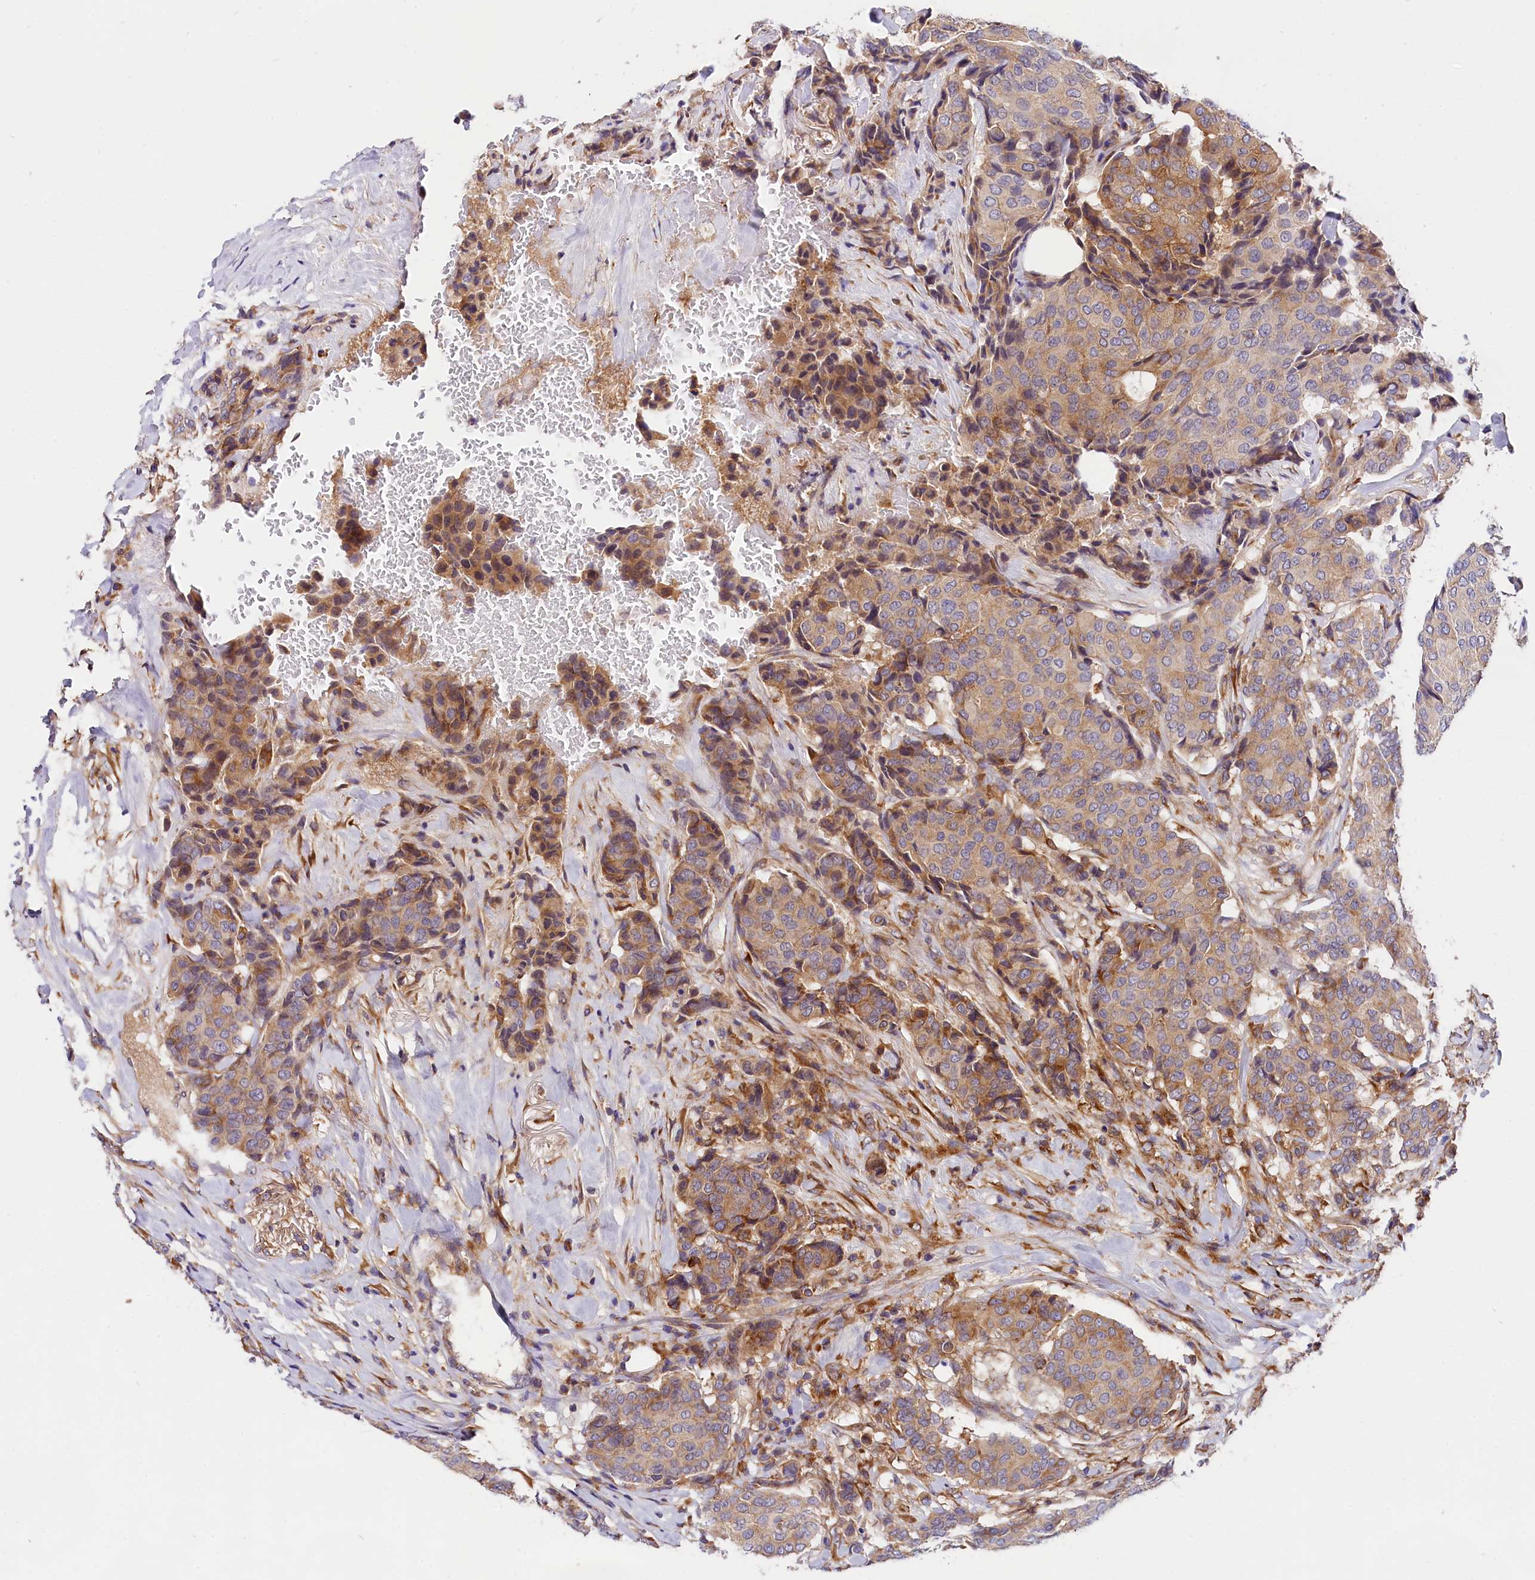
{"staining": {"intensity": "weak", "quantity": ">75%", "location": "cytoplasmic/membranous"}, "tissue": "breast cancer", "cell_type": "Tumor cells", "image_type": "cancer", "snomed": [{"axis": "morphology", "description": "Duct carcinoma"}, {"axis": "topography", "description": "Breast"}], "caption": "A low amount of weak cytoplasmic/membranous staining is present in approximately >75% of tumor cells in breast infiltrating ductal carcinoma tissue. Immunohistochemistry (ihc) stains the protein of interest in brown and the nuclei are stained blue.", "gene": "OAS3", "patient": {"sex": "female", "age": 75}}